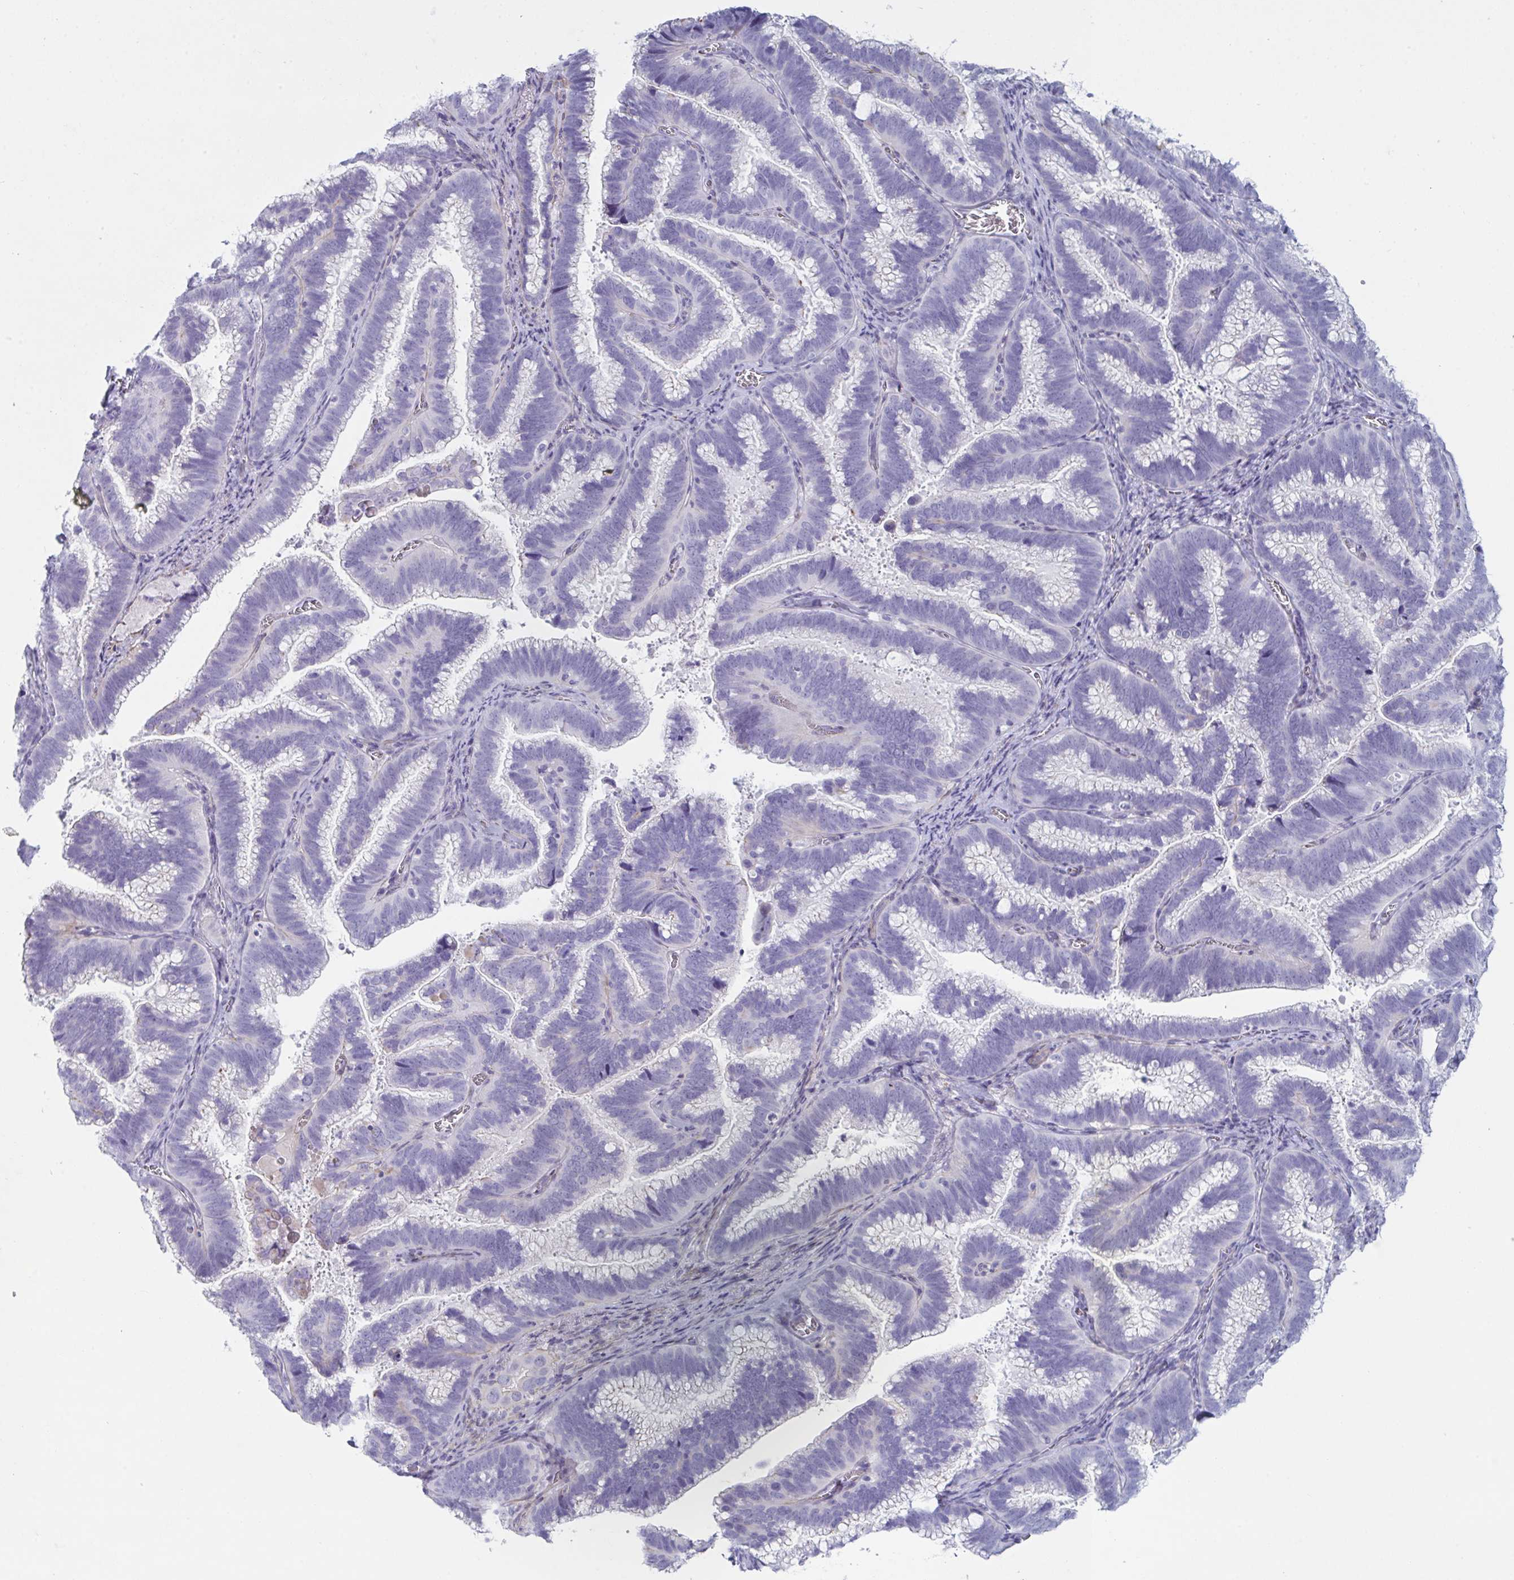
{"staining": {"intensity": "negative", "quantity": "none", "location": "none"}, "tissue": "cervical cancer", "cell_type": "Tumor cells", "image_type": "cancer", "snomed": [{"axis": "morphology", "description": "Adenocarcinoma, NOS"}, {"axis": "topography", "description": "Cervix"}], "caption": "Immunohistochemistry of adenocarcinoma (cervical) shows no positivity in tumor cells.", "gene": "OR5P3", "patient": {"sex": "female", "age": 61}}